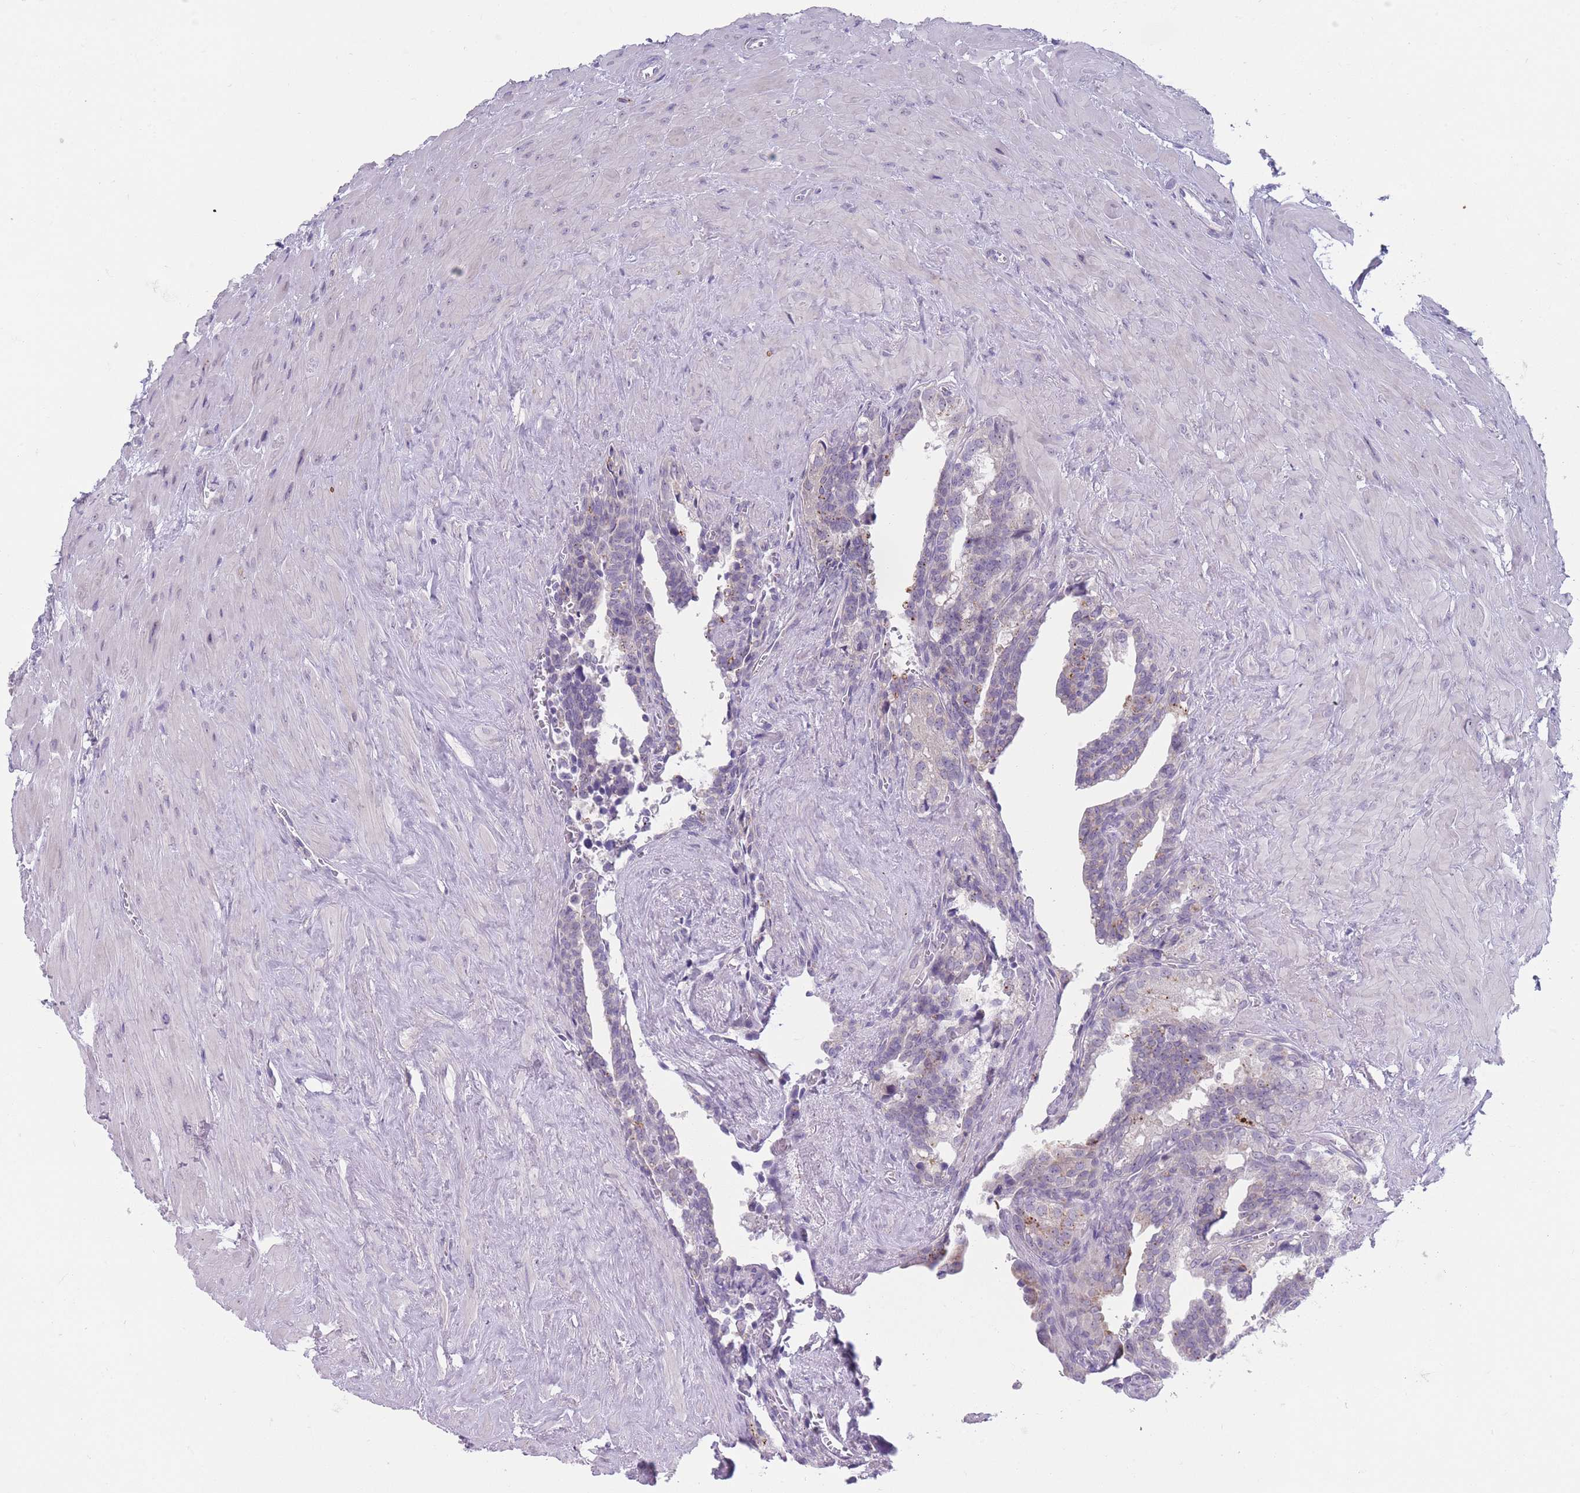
{"staining": {"intensity": "weak", "quantity": "<25%", "location": "cytoplasmic/membranous"}, "tissue": "seminal vesicle", "cell_type": "Glandular cells", "image_type": "normal", "snomed": [{"axis": "morphology", "description": "Normal tissue, NOS"}, {"axis": "topography", "description": "Seminal veicle"}], "caption": "Immunohistochemical staining of unremarkable seminal vesicle shows no significant positivity in glandular cells.", "gene": "PAIP2B", "patient": {"sex": "male", "age": 68}}